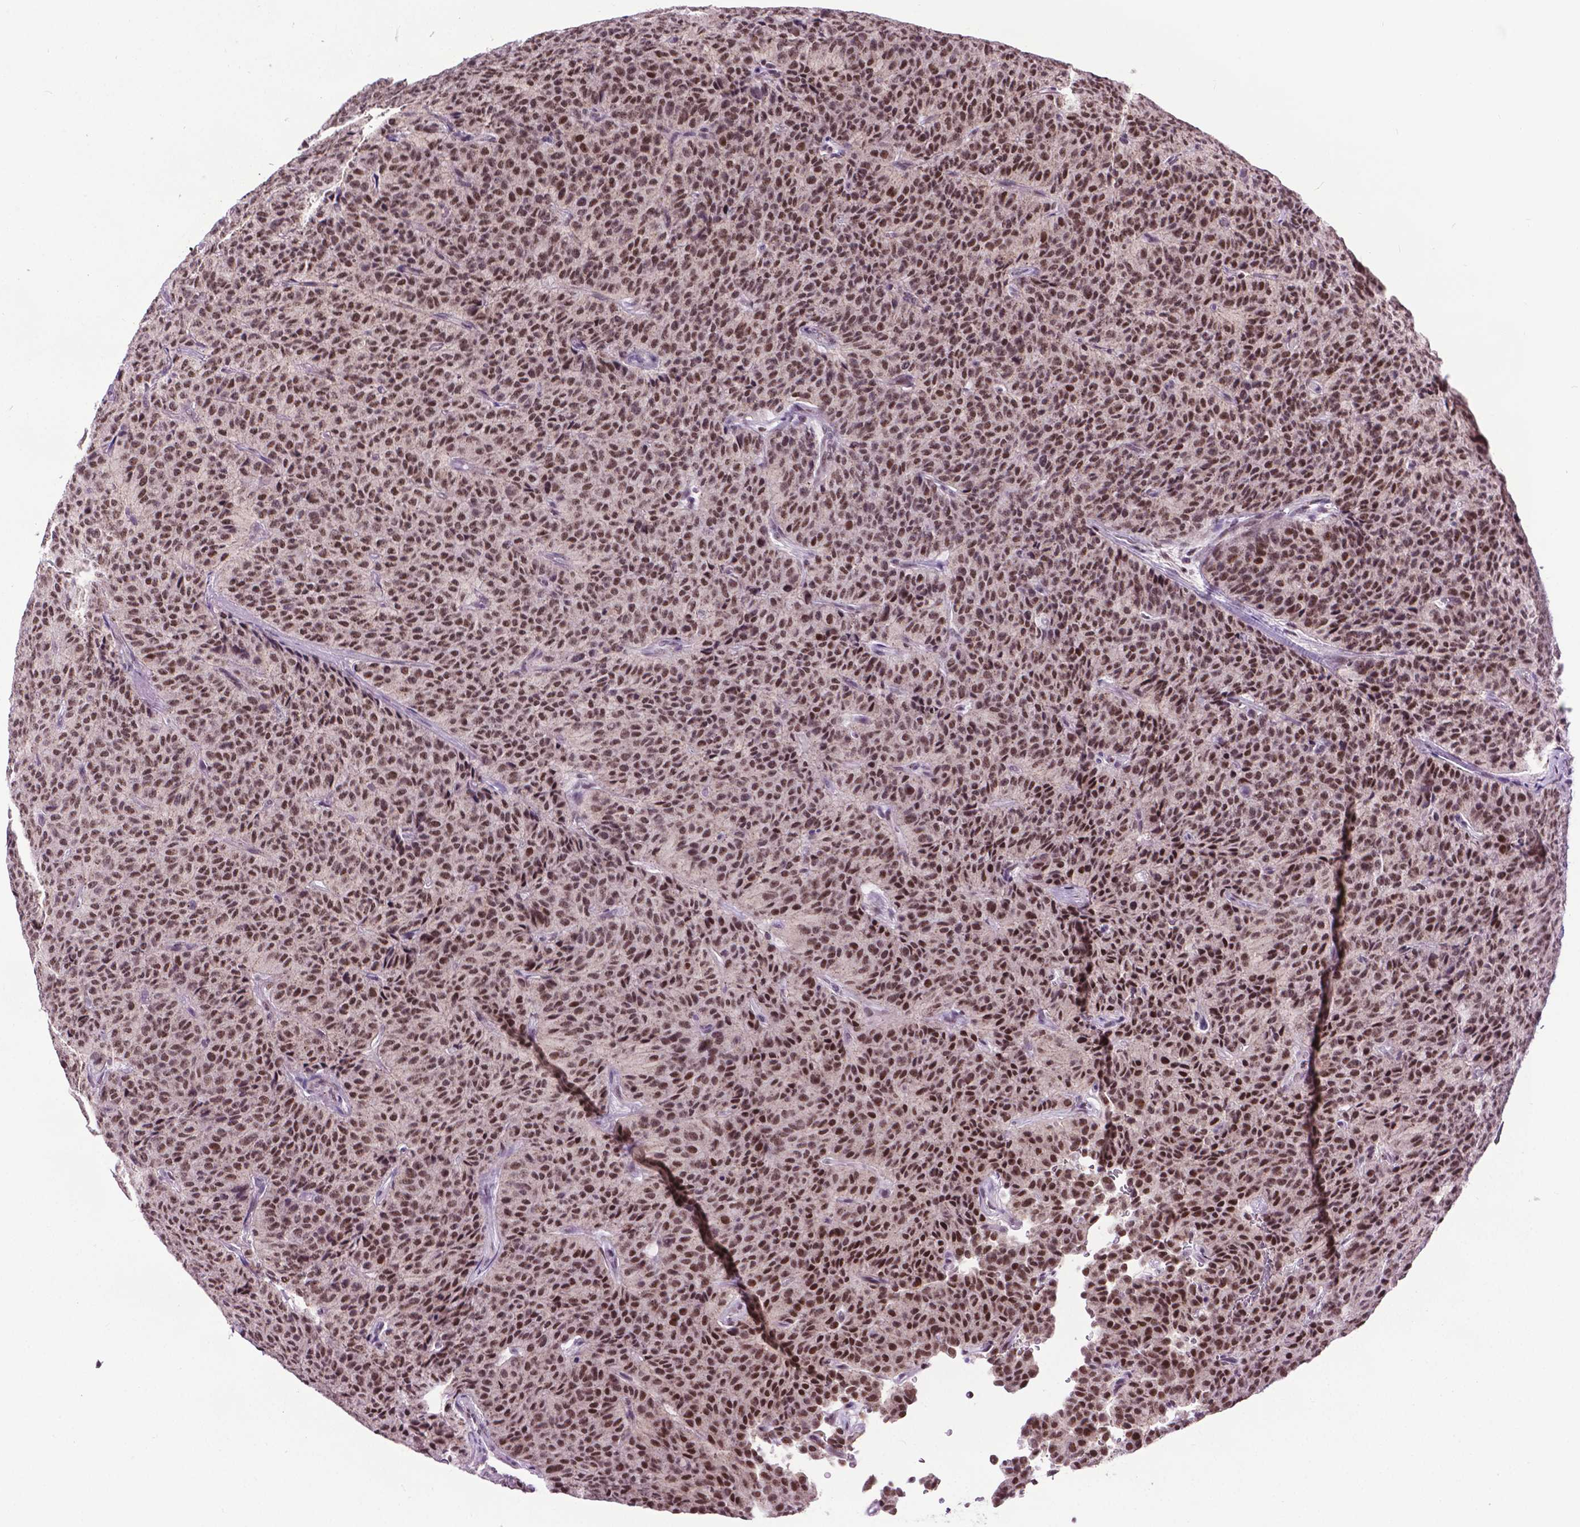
{"staining": {"intensity": "strong", "quantity": ">75%", "location": "nuclear"}, "tissue": "carcinoid", "cell_type": "Tumor cells", "image_type": "cancer", "snomed": [{"axis": "morphology", "description": "Carcinoid, malignant, NOS"}, {"axis": "topography", "description": "Lung"}], "caption": "Immunohistochemistry (IHC) image of neoplastic tissue: carcinoid stained using immunohistochemistry (IHC) reveals high levels of strong protein expression localized specifically in the nuclear of tumor cells, appearing as a nuclear brown color.", "gene": "EAF1", "patient": {"sex": "male", "age": 71}}